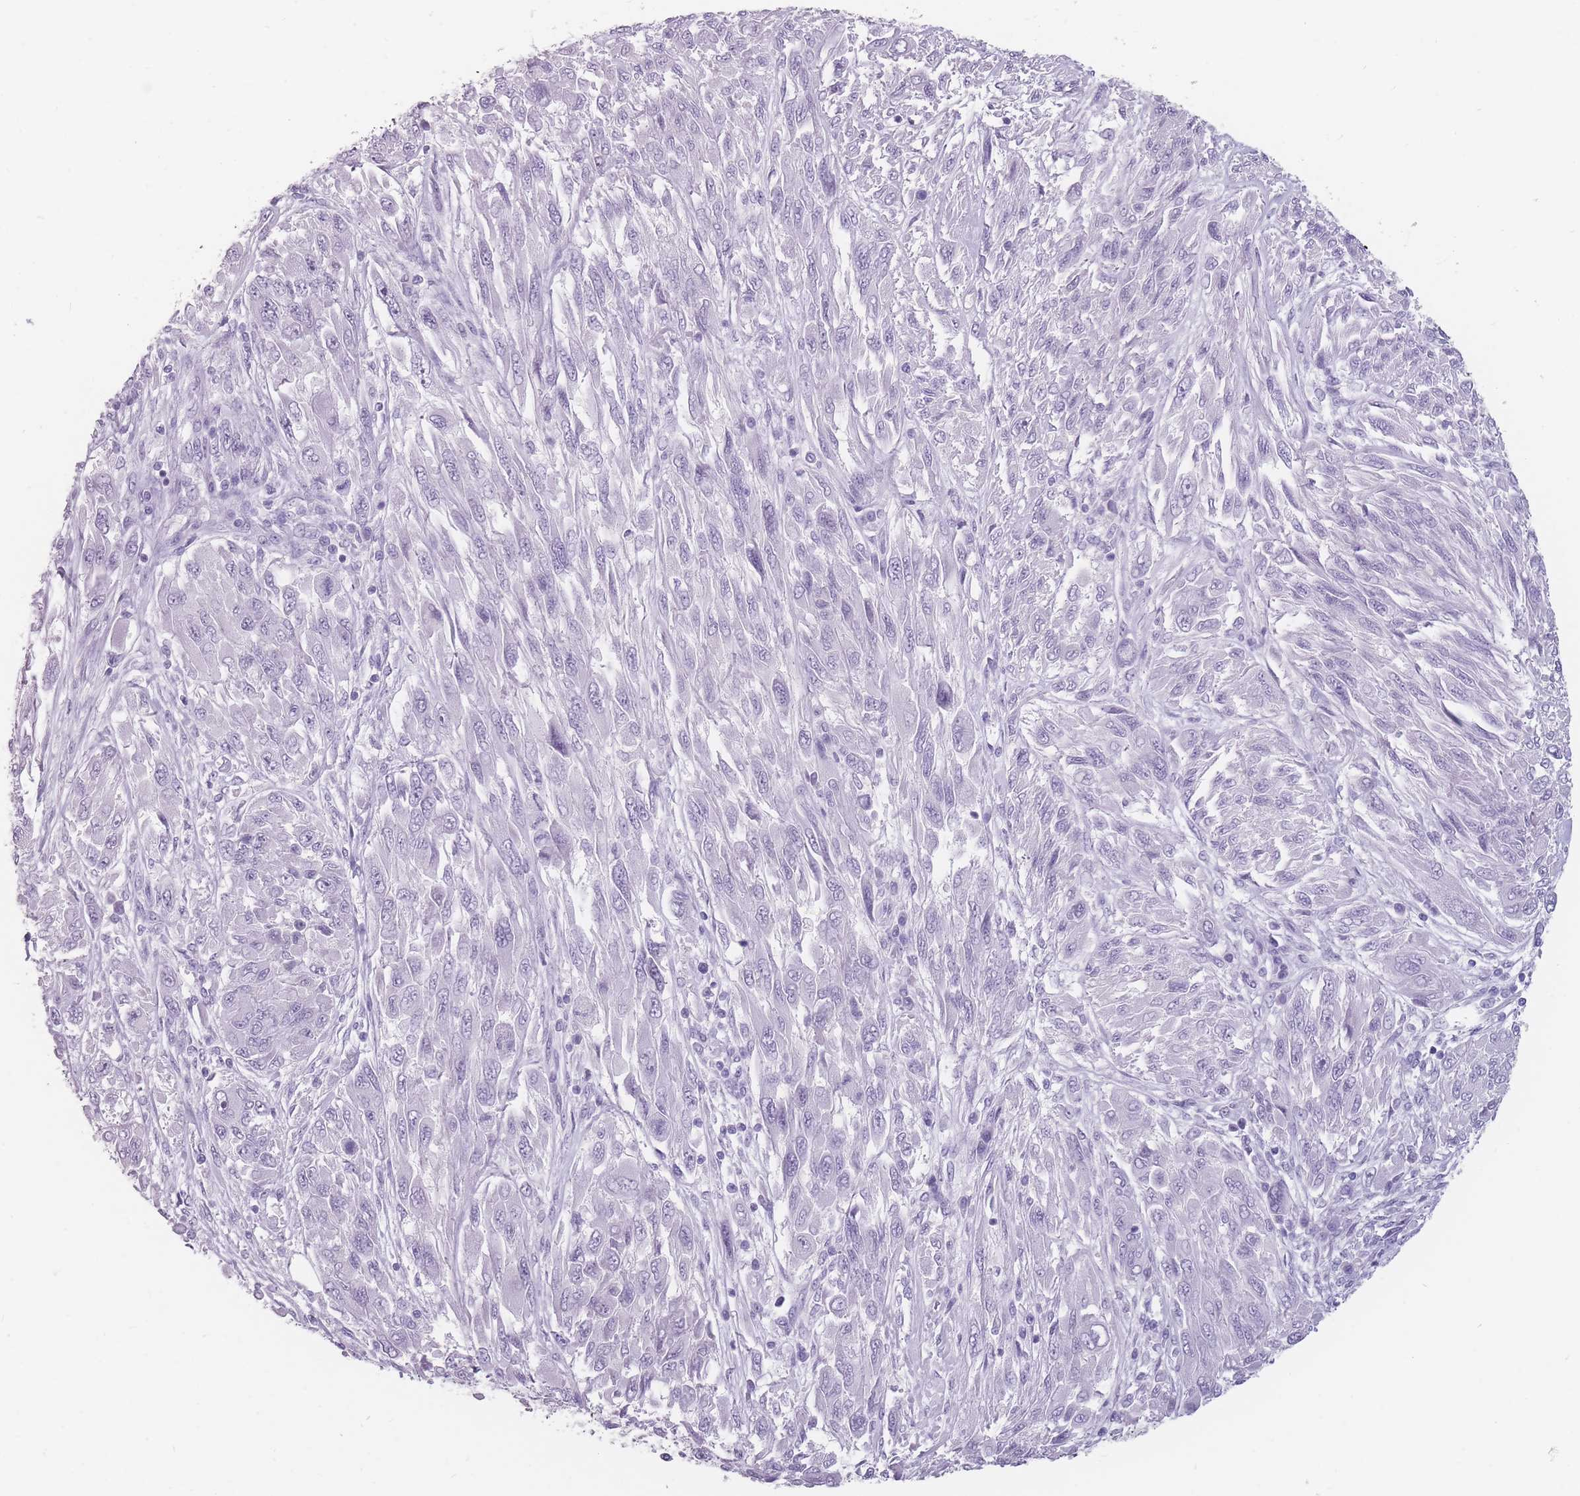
{"staining": {"intensity": "negative", "quantity": "none", "location": "none"}, "tissue": "melanoma", "cell_type": "Tumor cells", "image_type": "cancer", "snomed": [{"axis": "morphology", "description": "Malignant melanoma, NOS"}, {"axis": "topography", "description": "Skin"}], "caption": "The immunohistochemistry photomicrograph has no significant staining in tumor cells of melanoma tissue. (DAB IHC, high magnification).", "gene": "CCNO", "patient": {"sex": "female", "age": 91}}